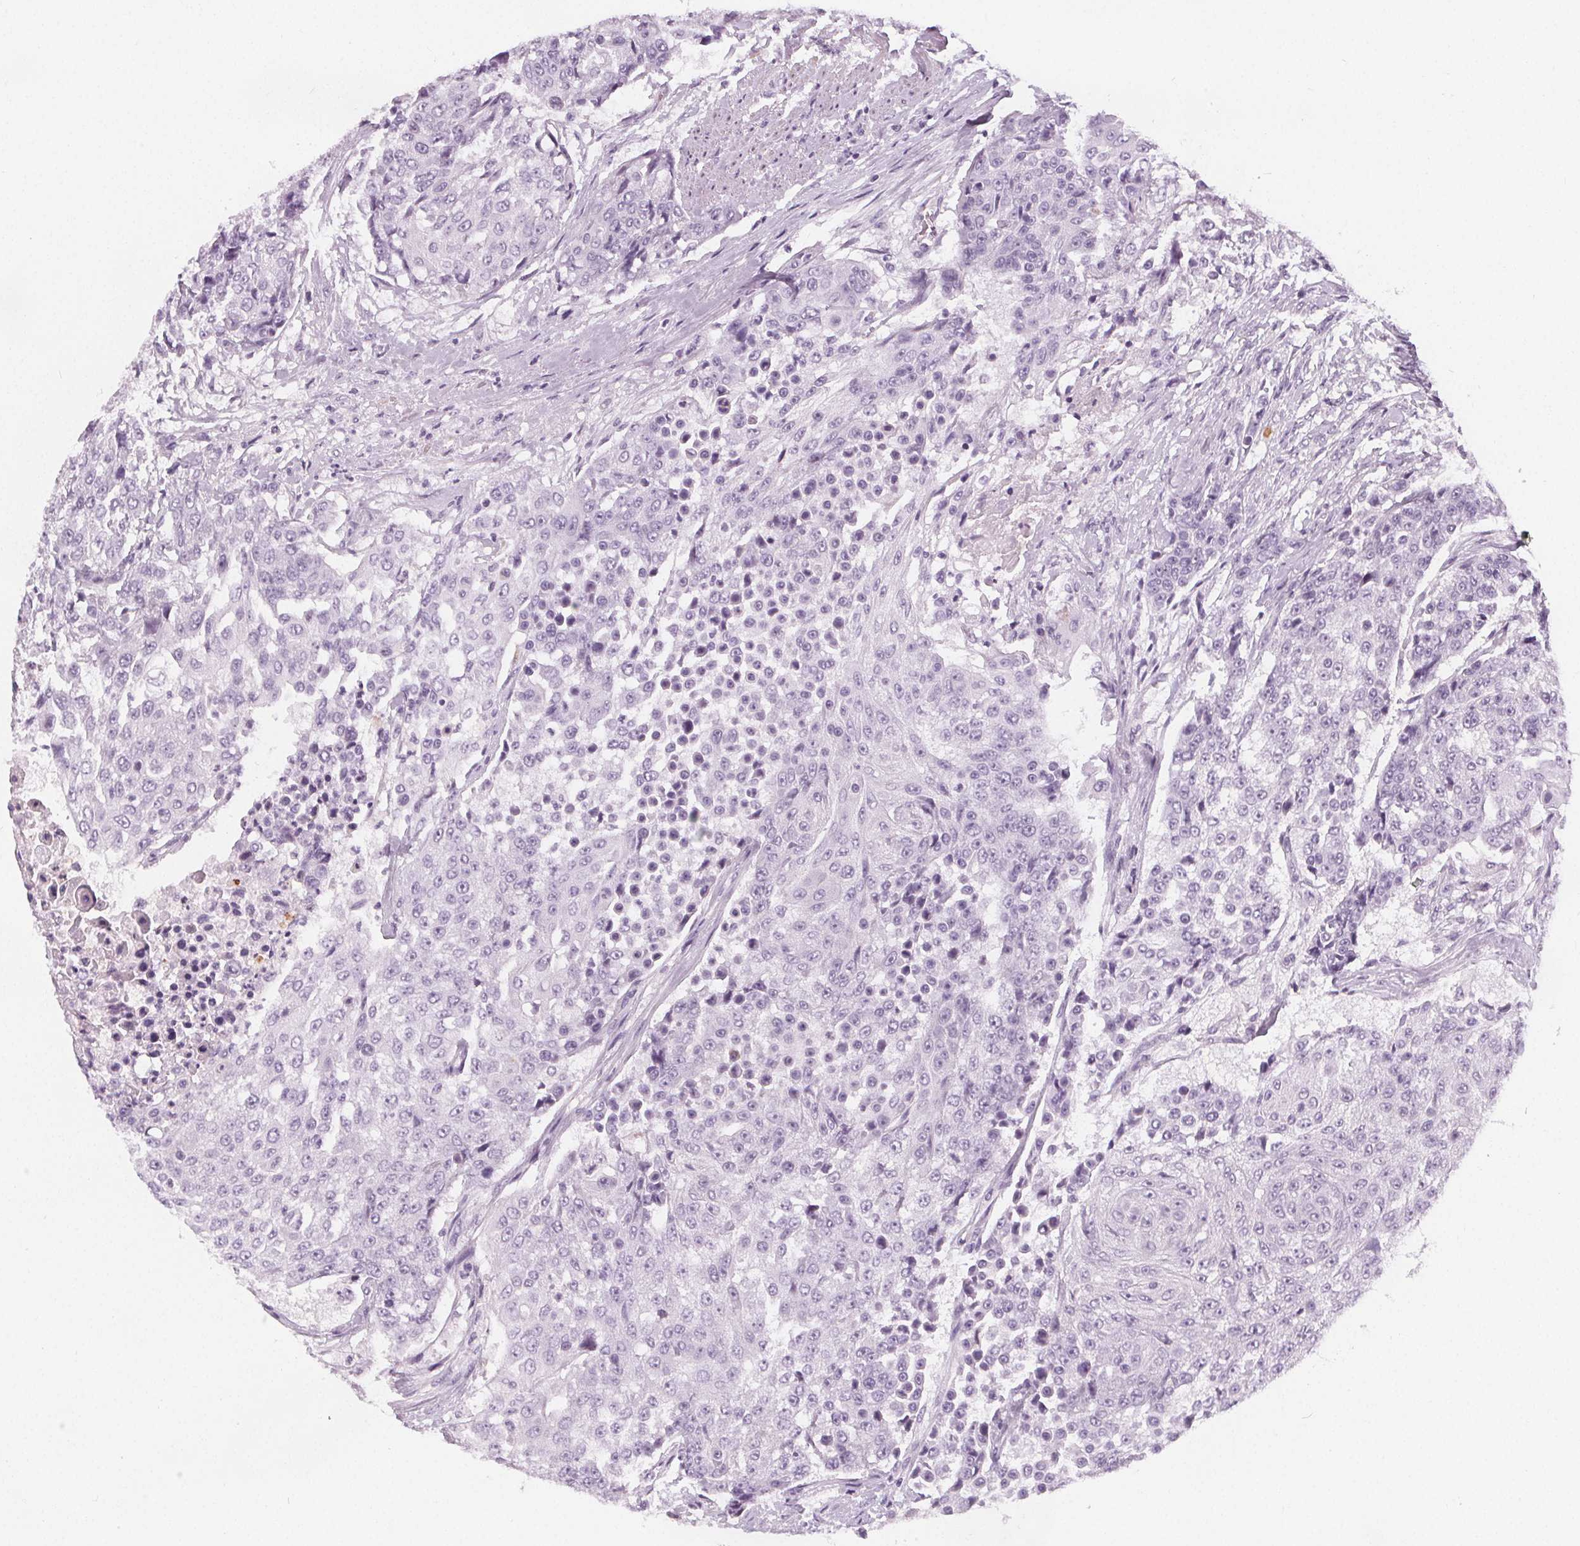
{"staining": {"intensity": "negative", "quantity": "none", "location": "none"}, "tissue": "urothelial cancer", "cell_type": "Tumor cells", "image_type": "cancer", "snomed": [{"axis": "morphology", "description": "Urothelial carcinoma, High grade"}, {"axis": "topography", "description": "Urinary bladder"}], "caption": "Tumor cells are negative for brown protein staining in urothelial carcinoma (high-grade). (Brightfield microscopy of DAB IHC at high magnification).", "gene": "SLC5A12", "patient": {"sex": "female", "age": 63}}